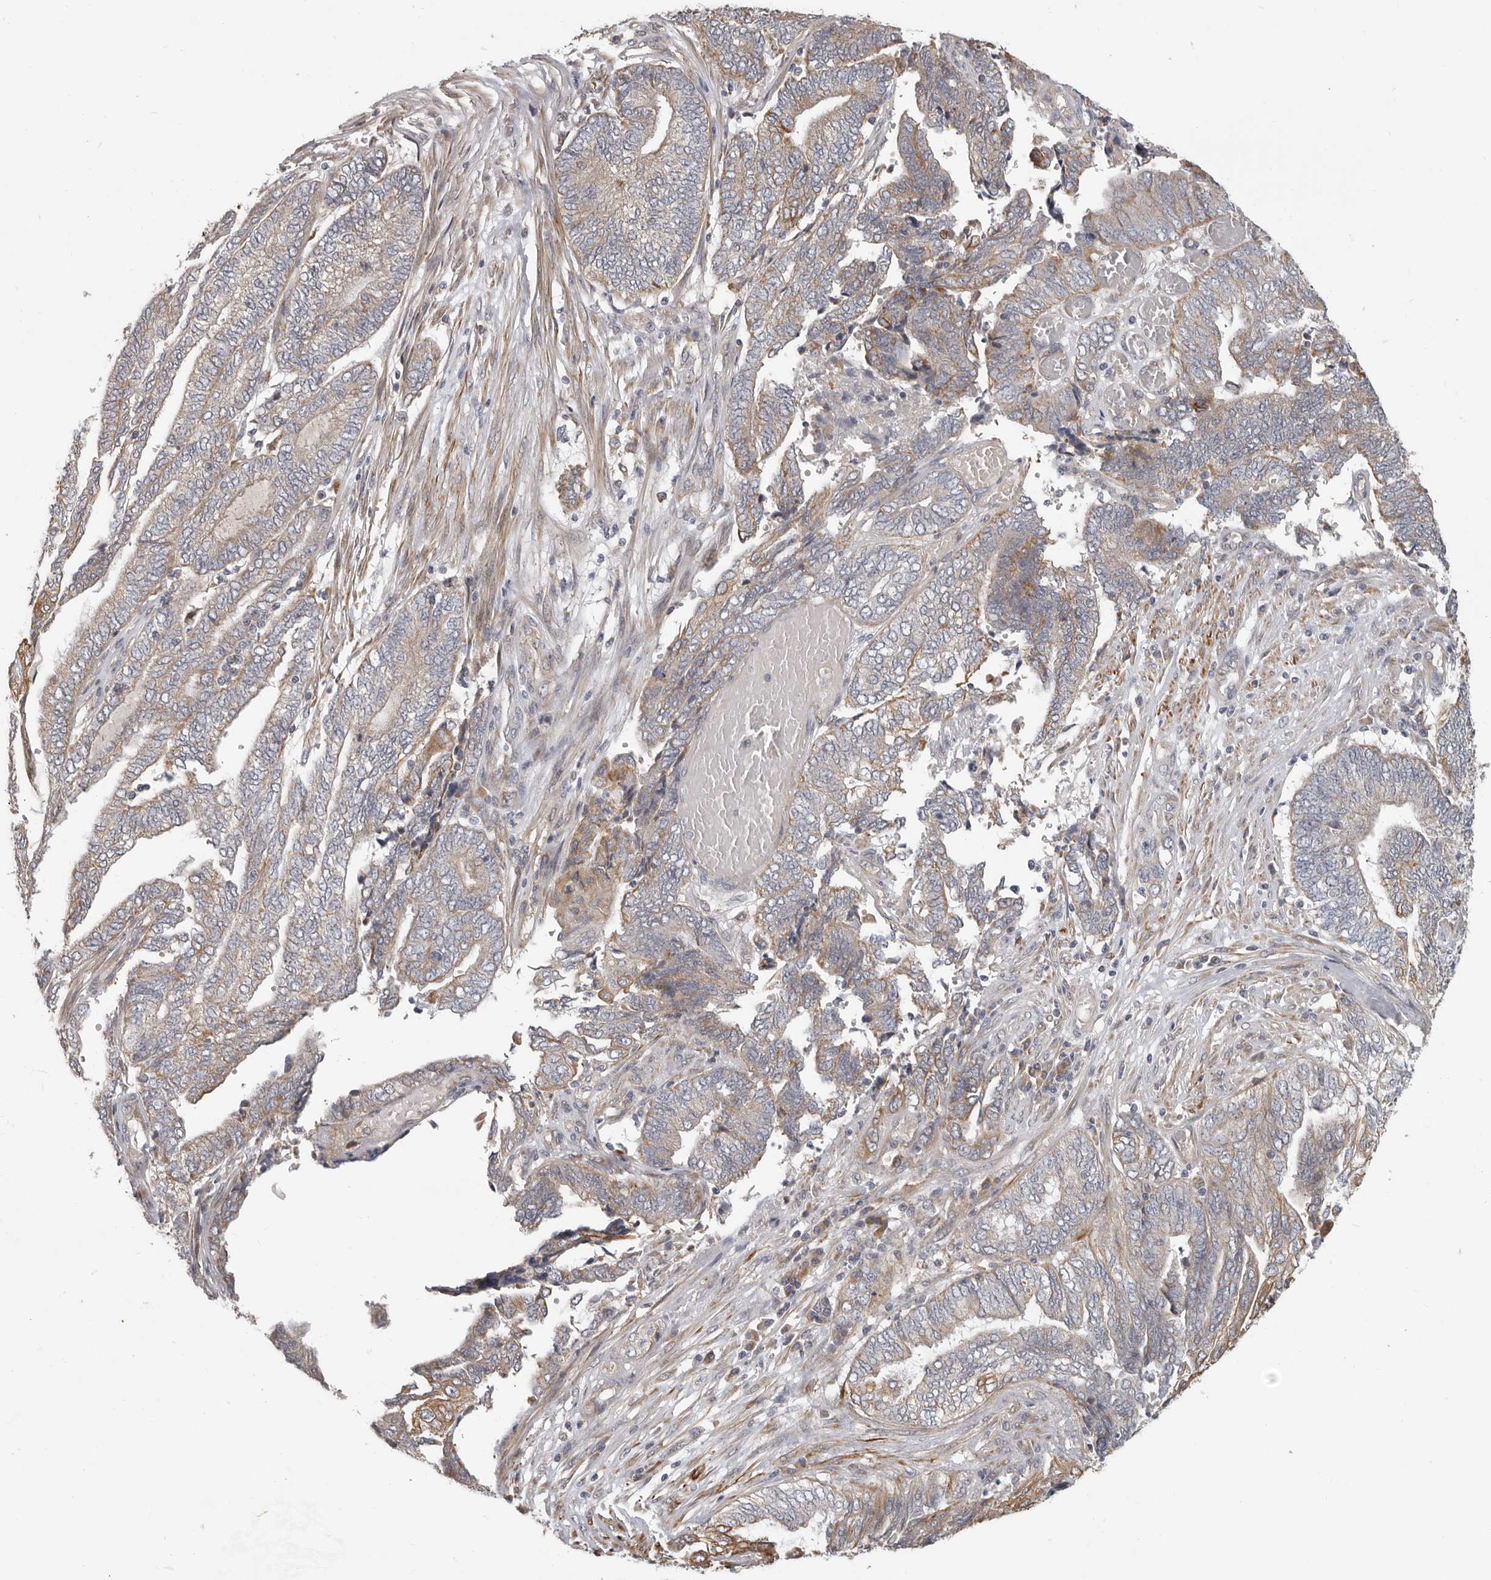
{"staining": {"intensity": "moderate", "quantity": "25%-75%", "location": "cytoplasmic/membranous"}, "tissue": "endometrial cancer", "cell_type": "Tumor cells", "image_type": "cancer", "snomed": [{"axis": "morphology", "description": "Adenocarcinoma, NOS"}, {"axis": "topography", "description": "Uterus"}, {"axis": "topography", "description": "Endometrium"}], "caption": "Protein expression analysis of human endometrial cancer reveals moderate cytoplasmic/membranous staining in about 25%-75% of tumor cells.", "gene": "UNK", "patient": {"sex": "female", "age": 70}}